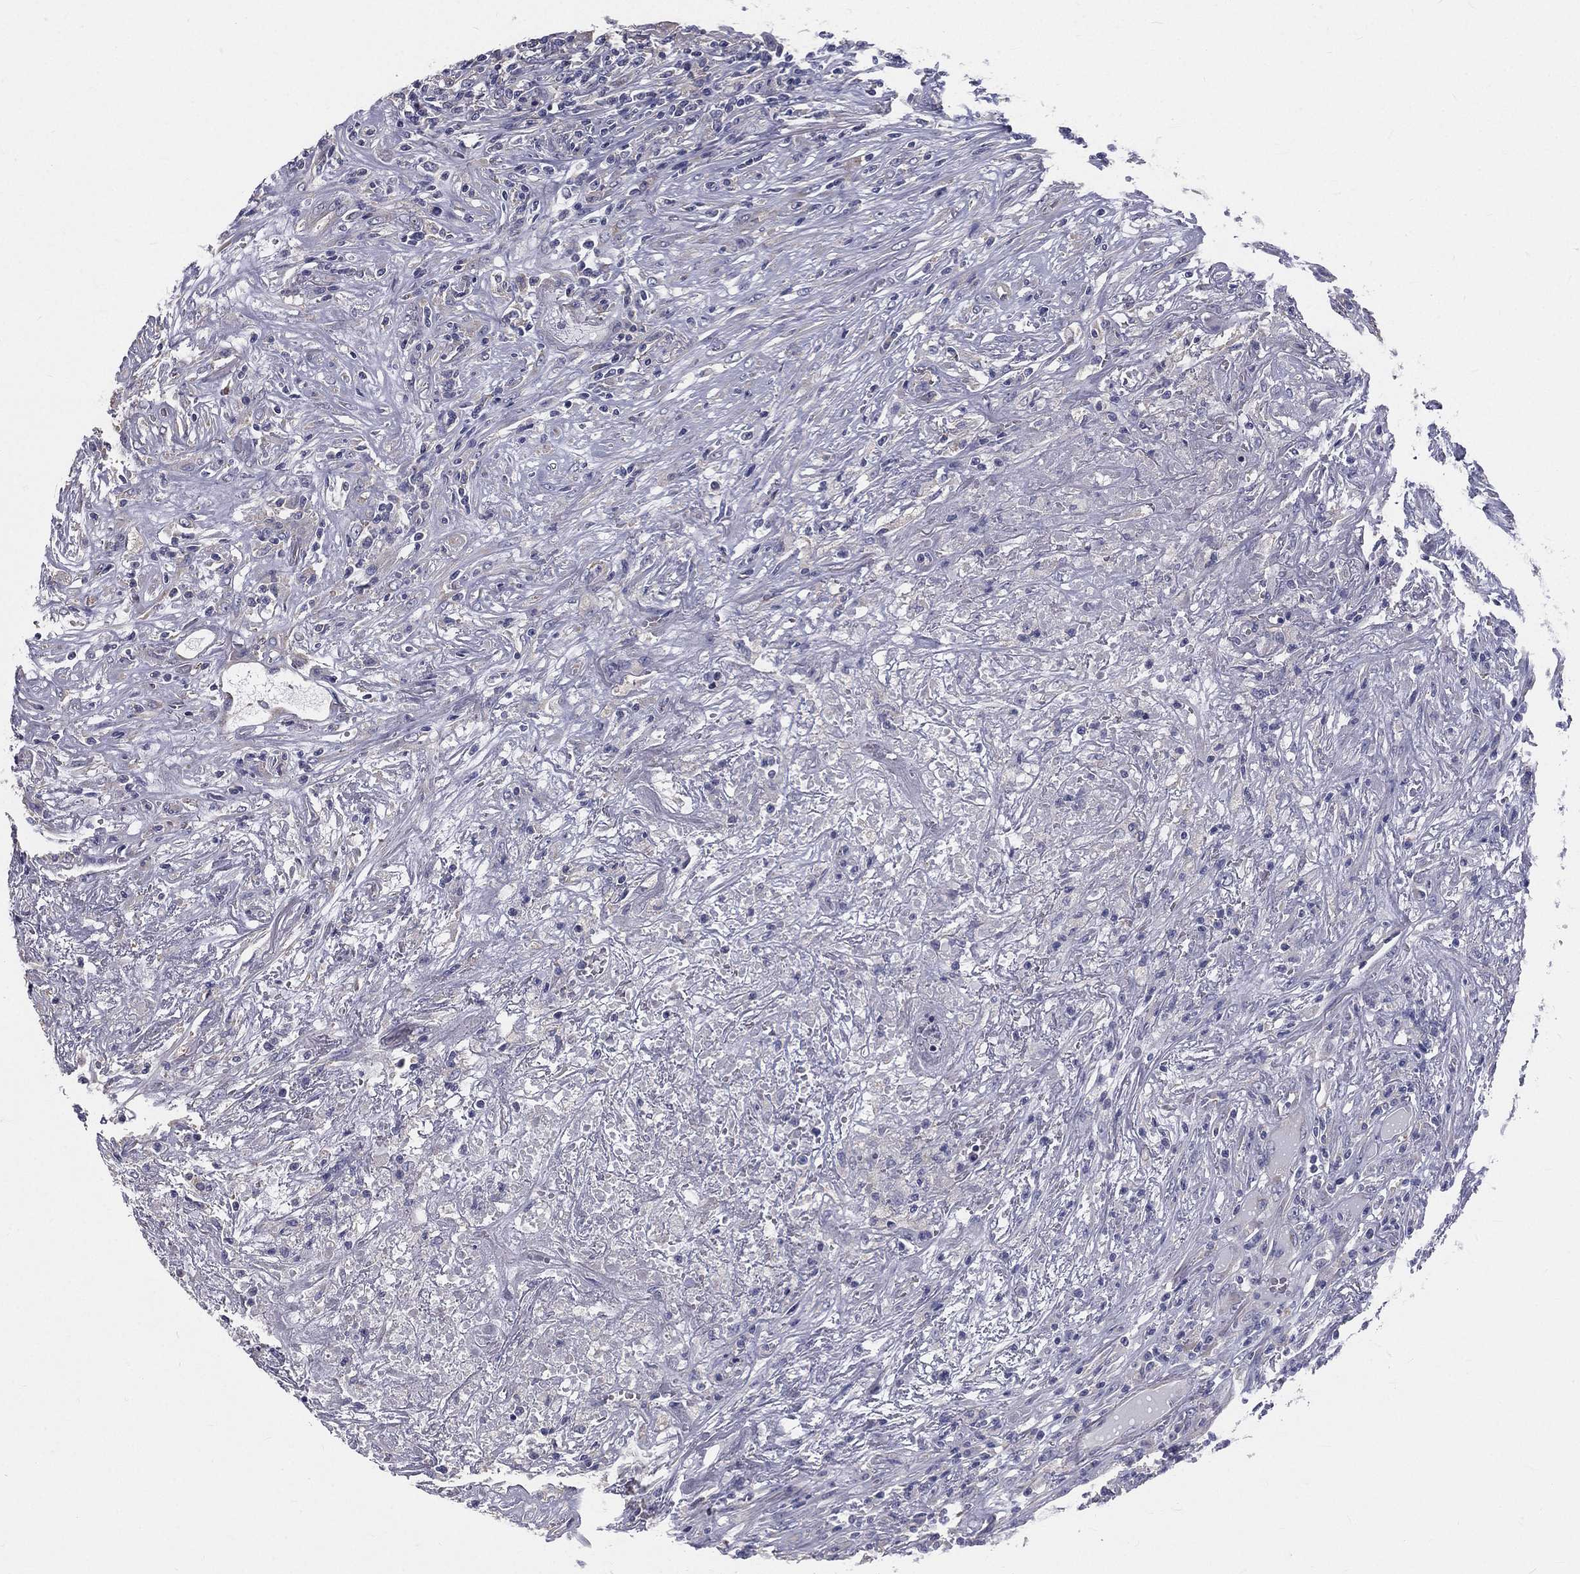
{"staining": {"intensity": "negative", "quantity": "none", "location": "none"}, "tissue": "lymphoma", "cell_type": "Tumor cells", "image_type": "cancer", "snomed": [{"axis": "morphology", "description": "Malignant lymphoma, non-Hodgkin's type, High grade"}, {"axis": "topography", "description": "Lung"}], "caption": "This histopathology image is of malignant lymphoma, non-Hodgkin's type (high-grade) stained with immunohistochemistry (IHC) to label a protein in brown with the nuclei are counter-stained blue. There is no expression in tumor cells. (DAB (3,3'-diaminobenzidine) immunohistochemistry visualized using brightfield microscopy, high magnification).", "gene": "MUC13", "patient": {"sex": "male", "age": 79}}